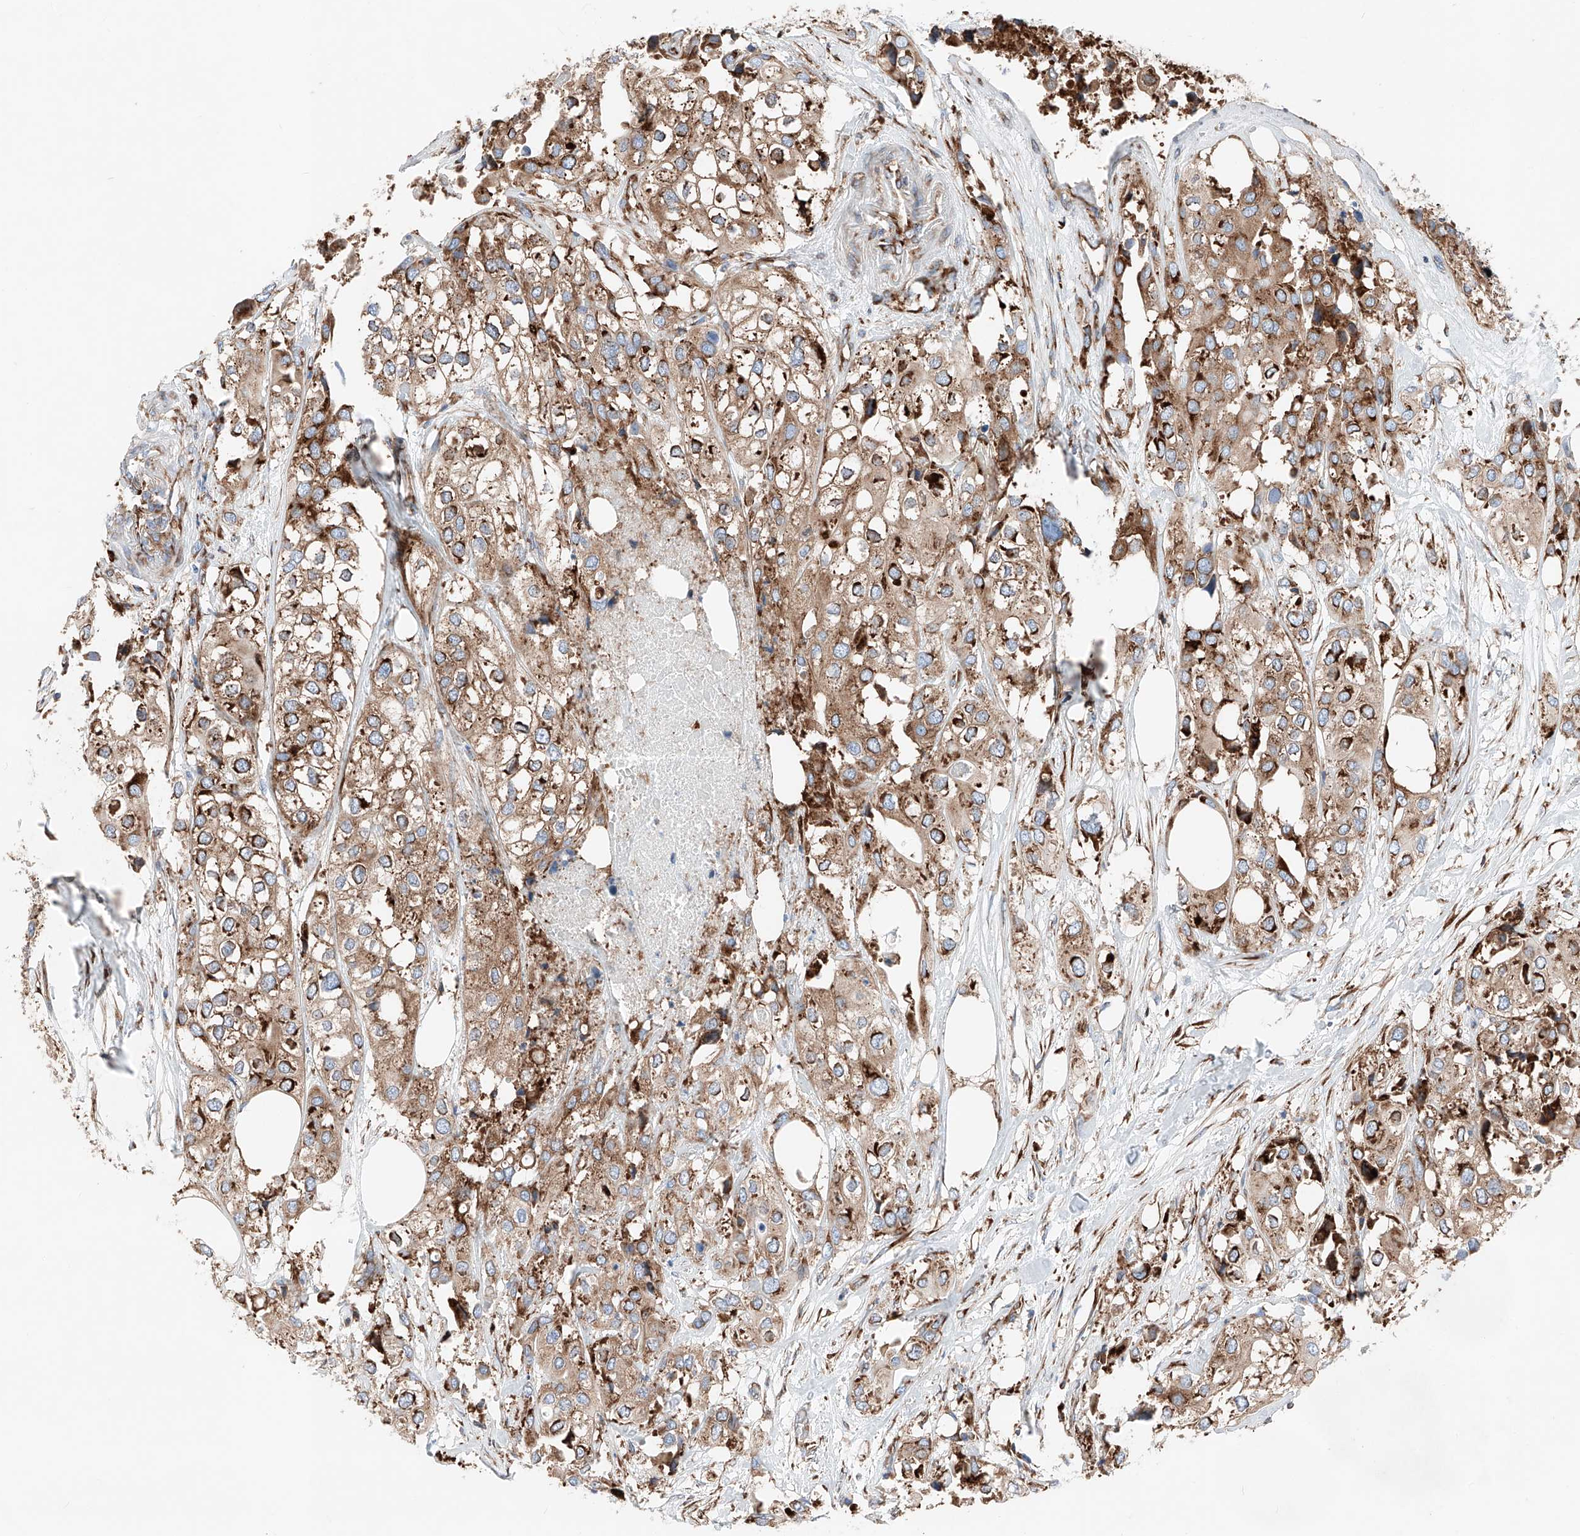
{"staining": {"intensity": "moderate", "quantity": ">75%", "location": "cytoplasmic/membranous"}, "tissue": "urothelial cancer", "cell_type": "Tumor cells", "image_type": "cancer", "snomed": [{"axis": "morphology", "description": "Urothelial carcinoma, High grade"}, {"axis": "topography", "description": "Urinary bladder"}], "caption": "Immunohistochemical staining of human urothelial cancer reveals medium levels of moderate cytoplasmic/membranous positivity in about >75% of tumor cells. (IHC, brightfield microscopy, high magnification).", "gene": "CRELD1", "patient": {"sex": "male", "age": 64}}